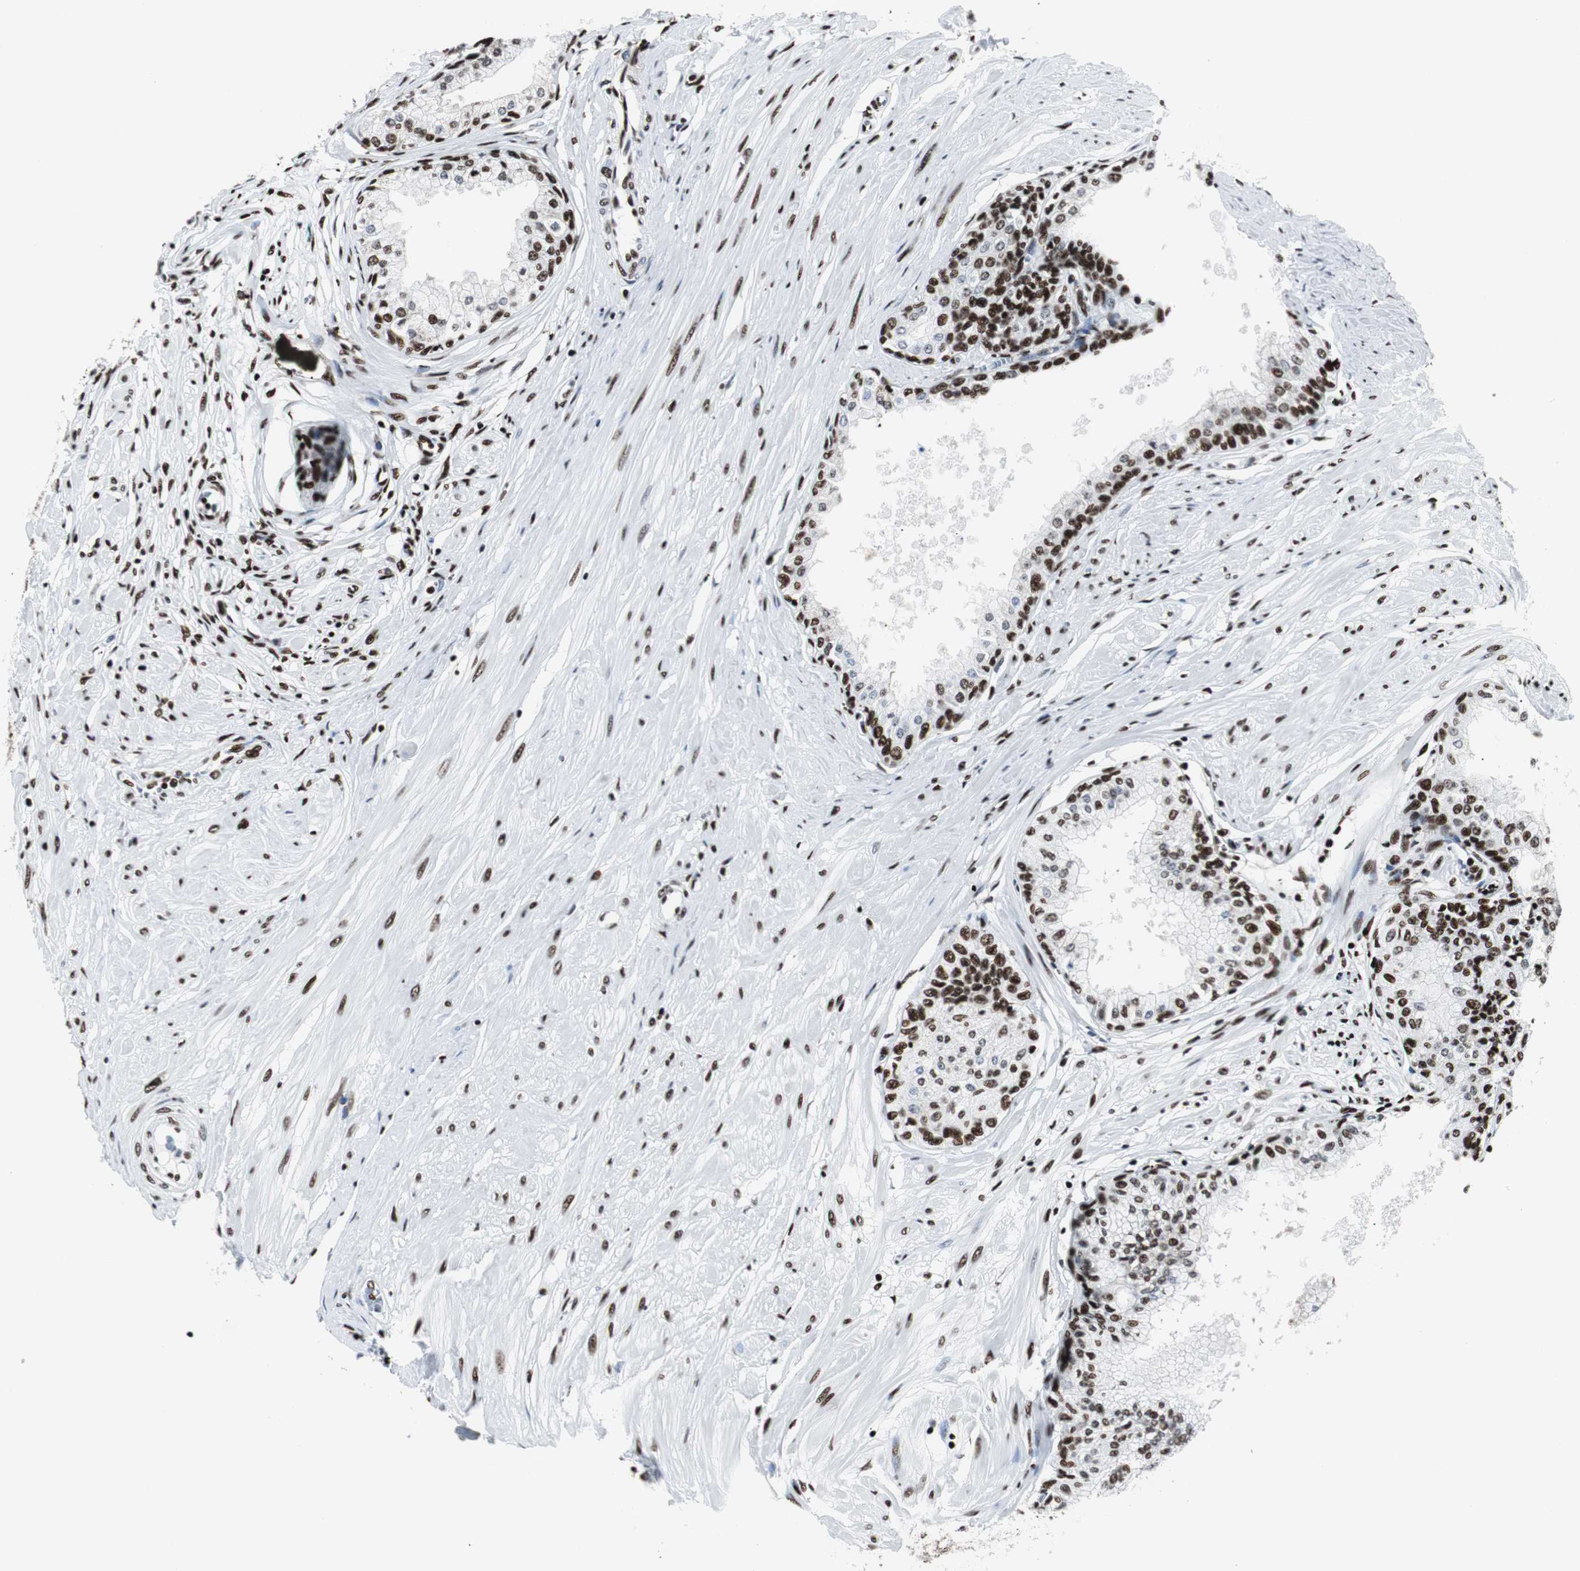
{"staining": {"intensity": "strong", "quantity": ">75%", "location": "nuclear"}, "tissue": "prostate", "cell_type": "Glandular cells", "image_type": "normal", "snomed": [{"axis": "morphology", "description": "Normal tissue, NOS"}, {"axis": "topography", "description": "Prostate"}, {"axis": "topography", "description": "Seminal veicle"}], "caption": "Prostate stained for a protein displays strong nuclear positivity in glandular cells. The staining was performed using DAB (3,3'-diaminobenzidine) to visualize the protein expression in brown, while the nuclei were stained in blue with hematoxylin (Magnification: 20x).", "gene": "NCL", "patient": {"sex": "male", "age": 60}}